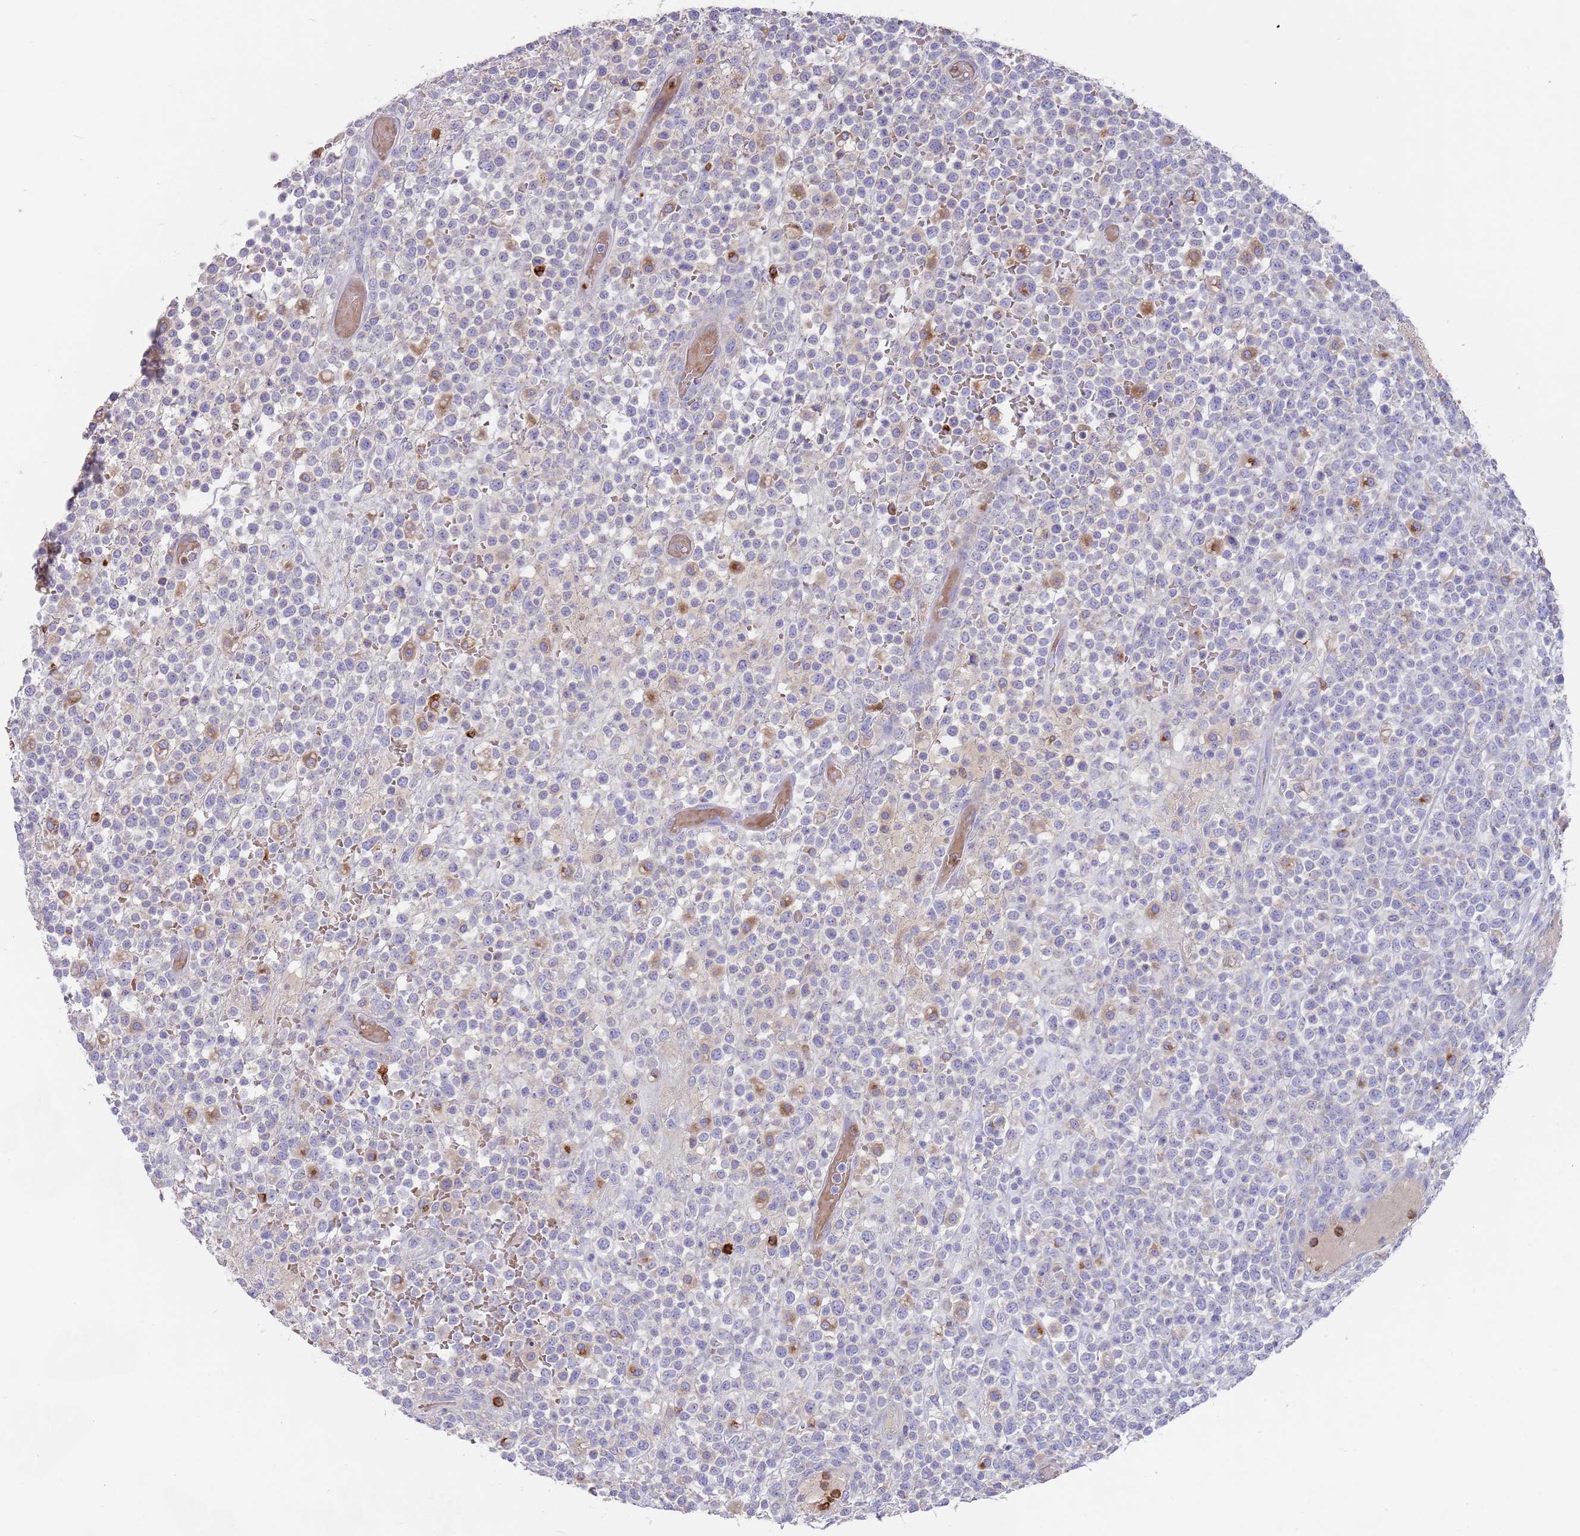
{"staining": {"intensity": "negative", "quantity": "none", "location": "none"}, "tissue": "lymphoma", "cell_type": "Tumor cells", "image_type": "cancer", "snomed": [{"axis": "morphology", "description": "Malignant lymphoma, non-Hodgkin's type, High grade"}, {"axis": "topography", "description": "Colon"}], "caption": "Tumor cells are negative for brown protein staining in lymphoma.", "gene": "TMEM251", "patient": {"sex": "female", "age": 53}}